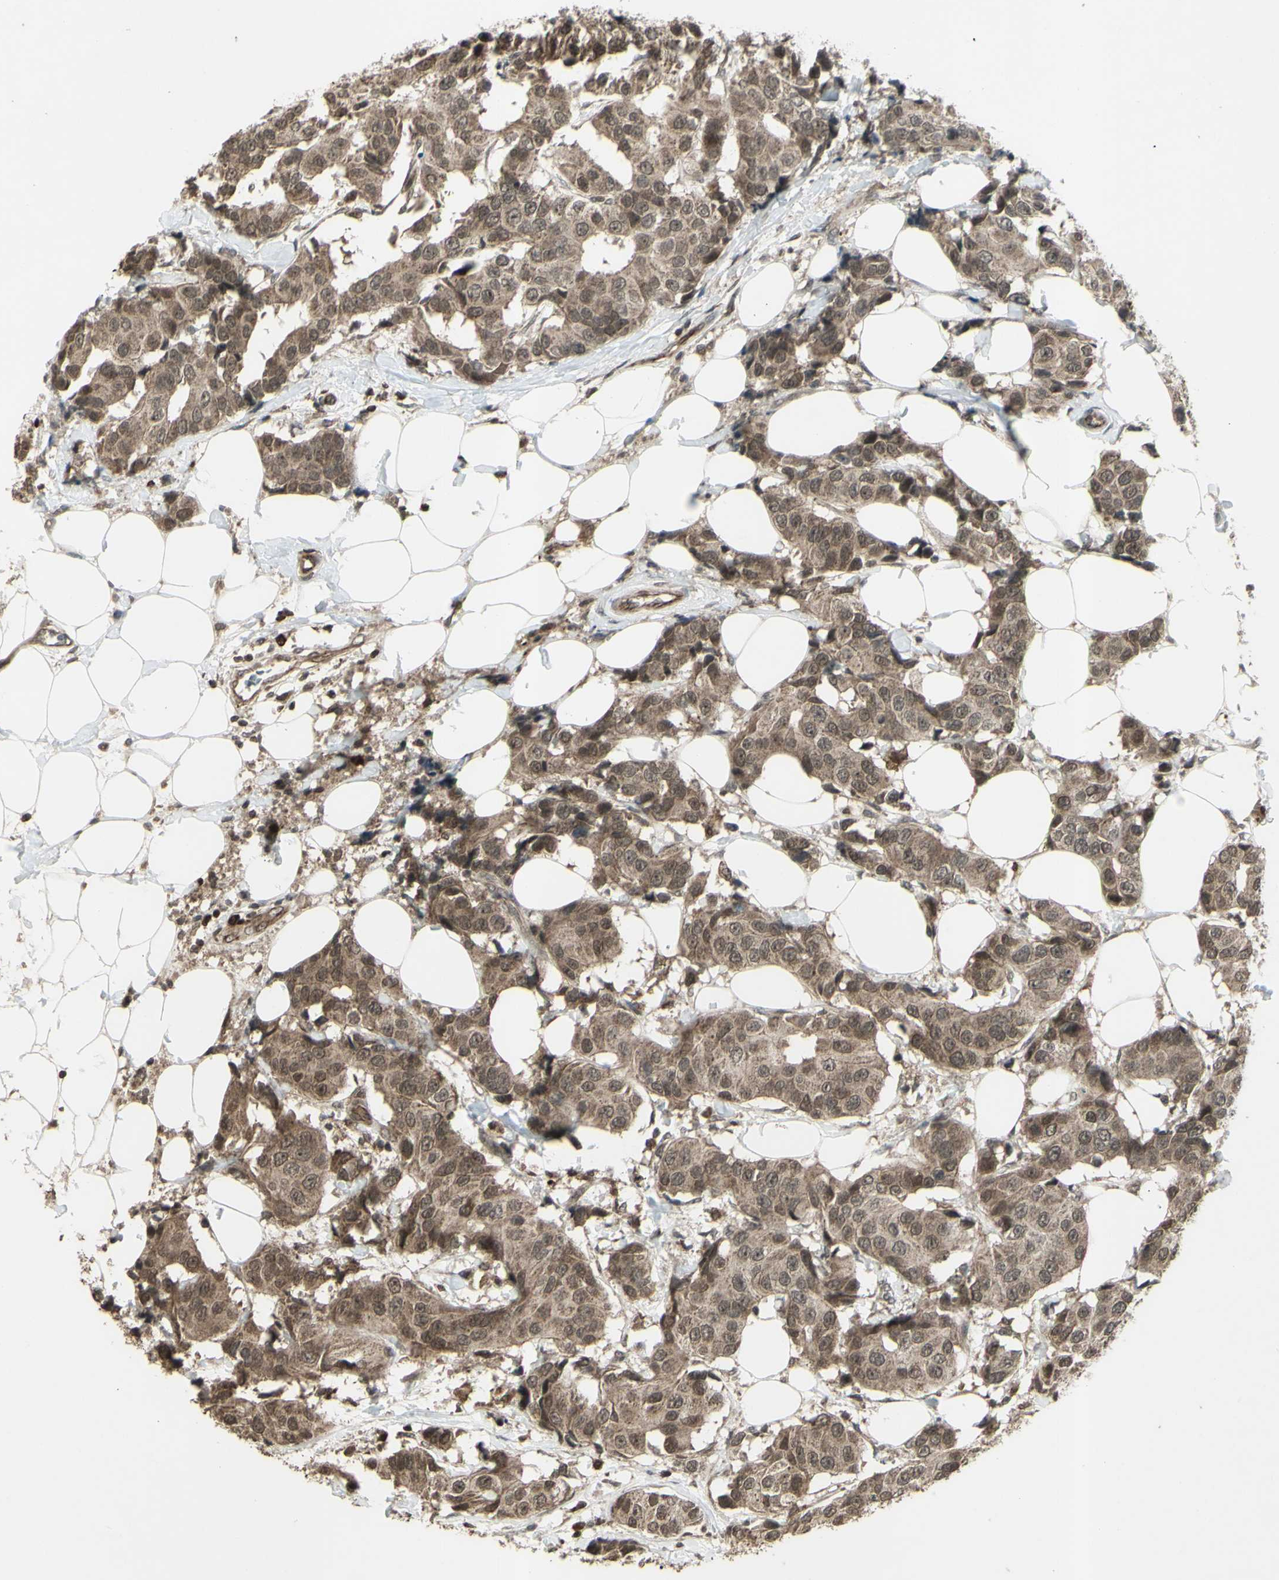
{"staining": {"intensity": "moderate", "quantity": ">75%", "location": "cytoplasmic/membranous,nuclear"}, "tissue": "breast cancer", "cell_type": "Tumor cells", "image_type": "cancer", "snomed": [{"axis": "morphology", "description": "Normal tissue, NOS"}, {"axis": "morphology", "description": "Duct carcinoma"}, {"axis": "topography", "description": "Breast"}], "caption": "Immunohistochemical staining of human breast cancer (invasive ductal carcinoma) exhibits medium levels of moderate cytoplasmic/membranous and nuclear staining in about >75% of tumor cells.", "gene": "BLNK", "patient": {"sex": "female", "age": 39}}